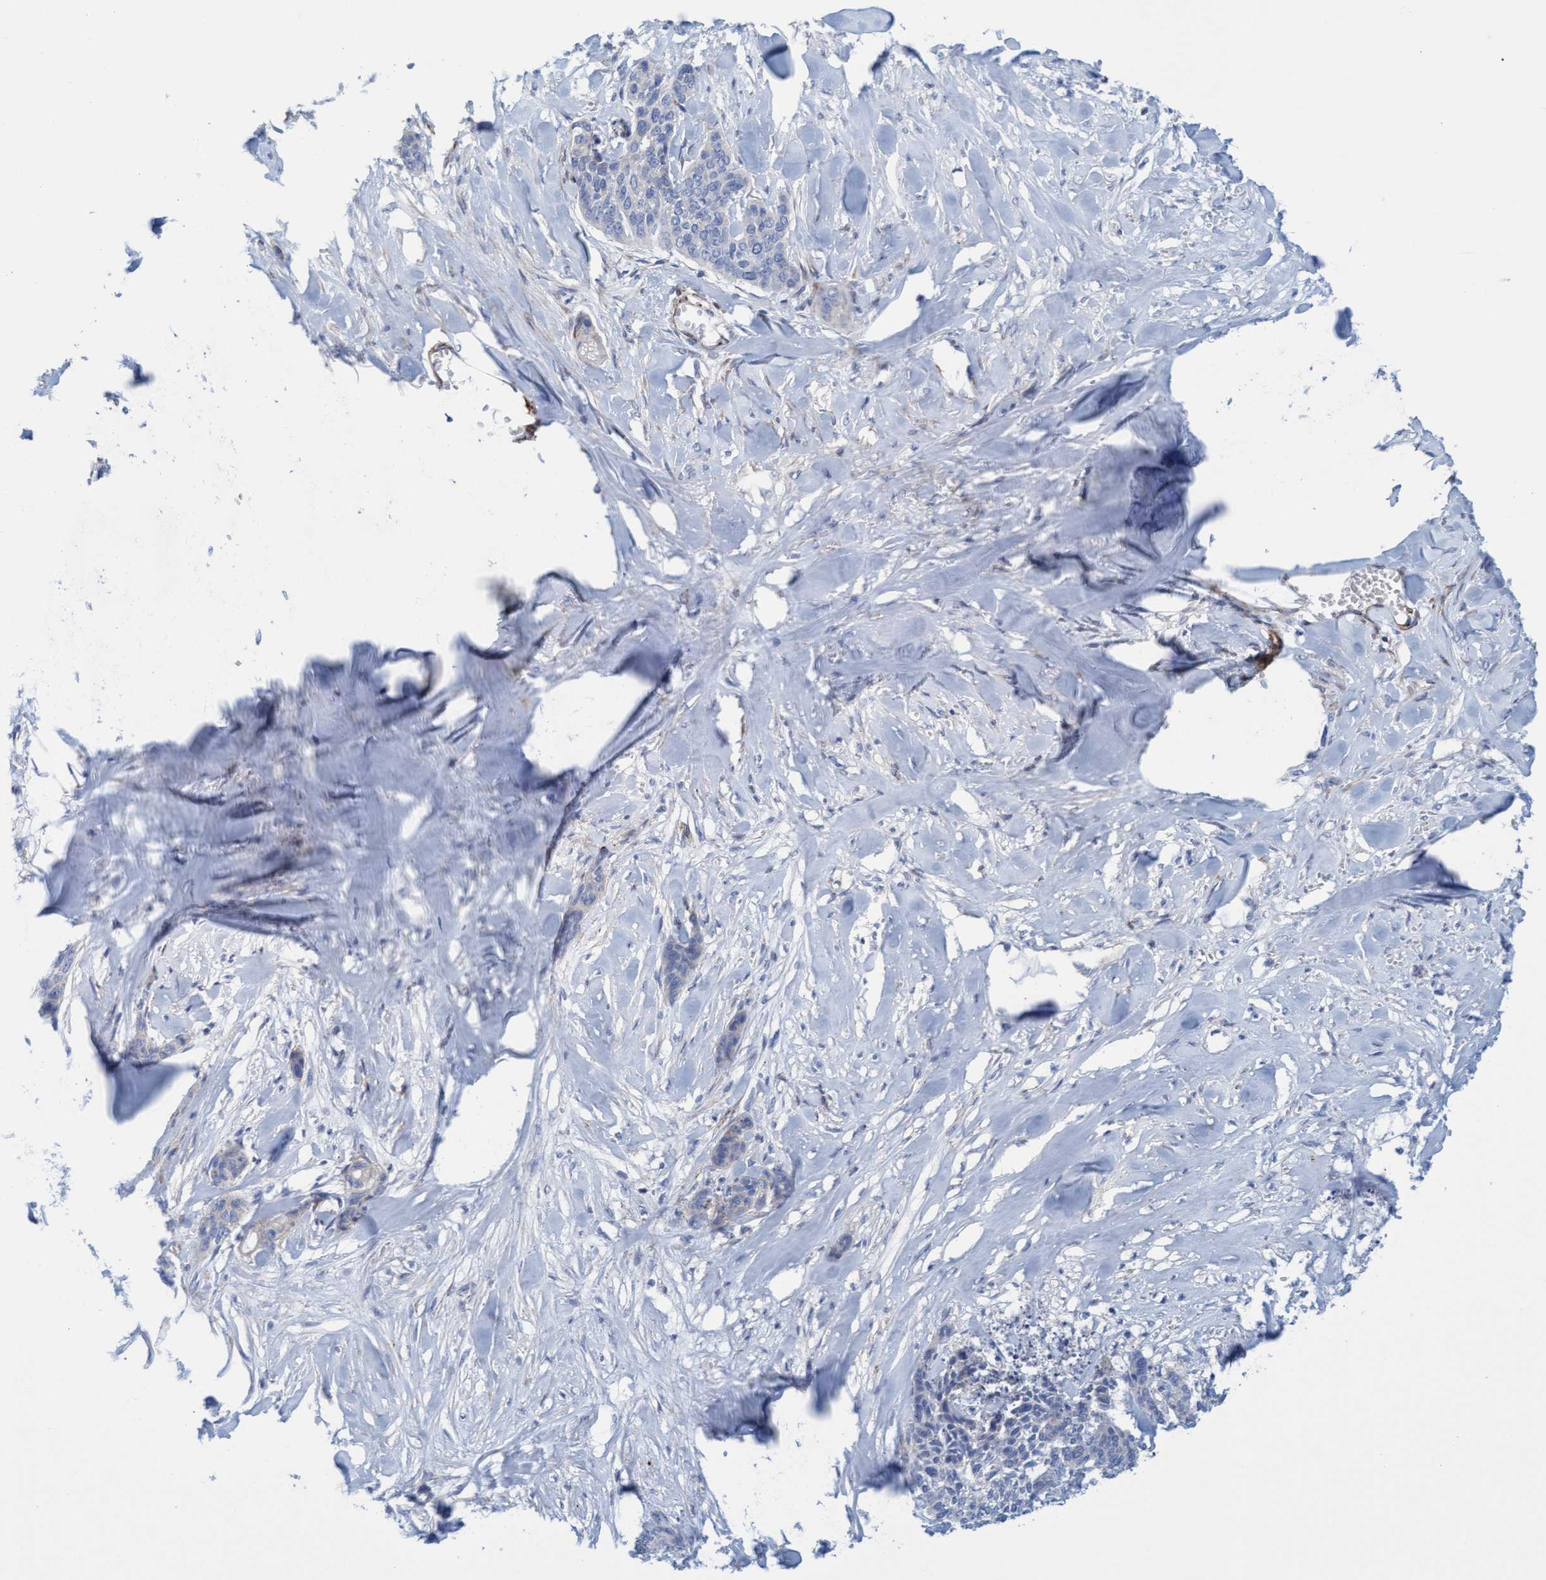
{"staining": {"intensity": "negative", "quantity": "none", "location": "none"}, "tissue": "skin cancer", "cell_type": "Tumor cells", "image_type": "cancer", "snomed": [{"axis": "morphology", "description": "Basal cell carcinoma"}, {"axis": "topography", "description": "Skin"}], "caption": "Tumor cells are negative for brown protein staining in skin cancer.", "gene": "MTFR1", "patient": {"sex": "female", "age": 64}}